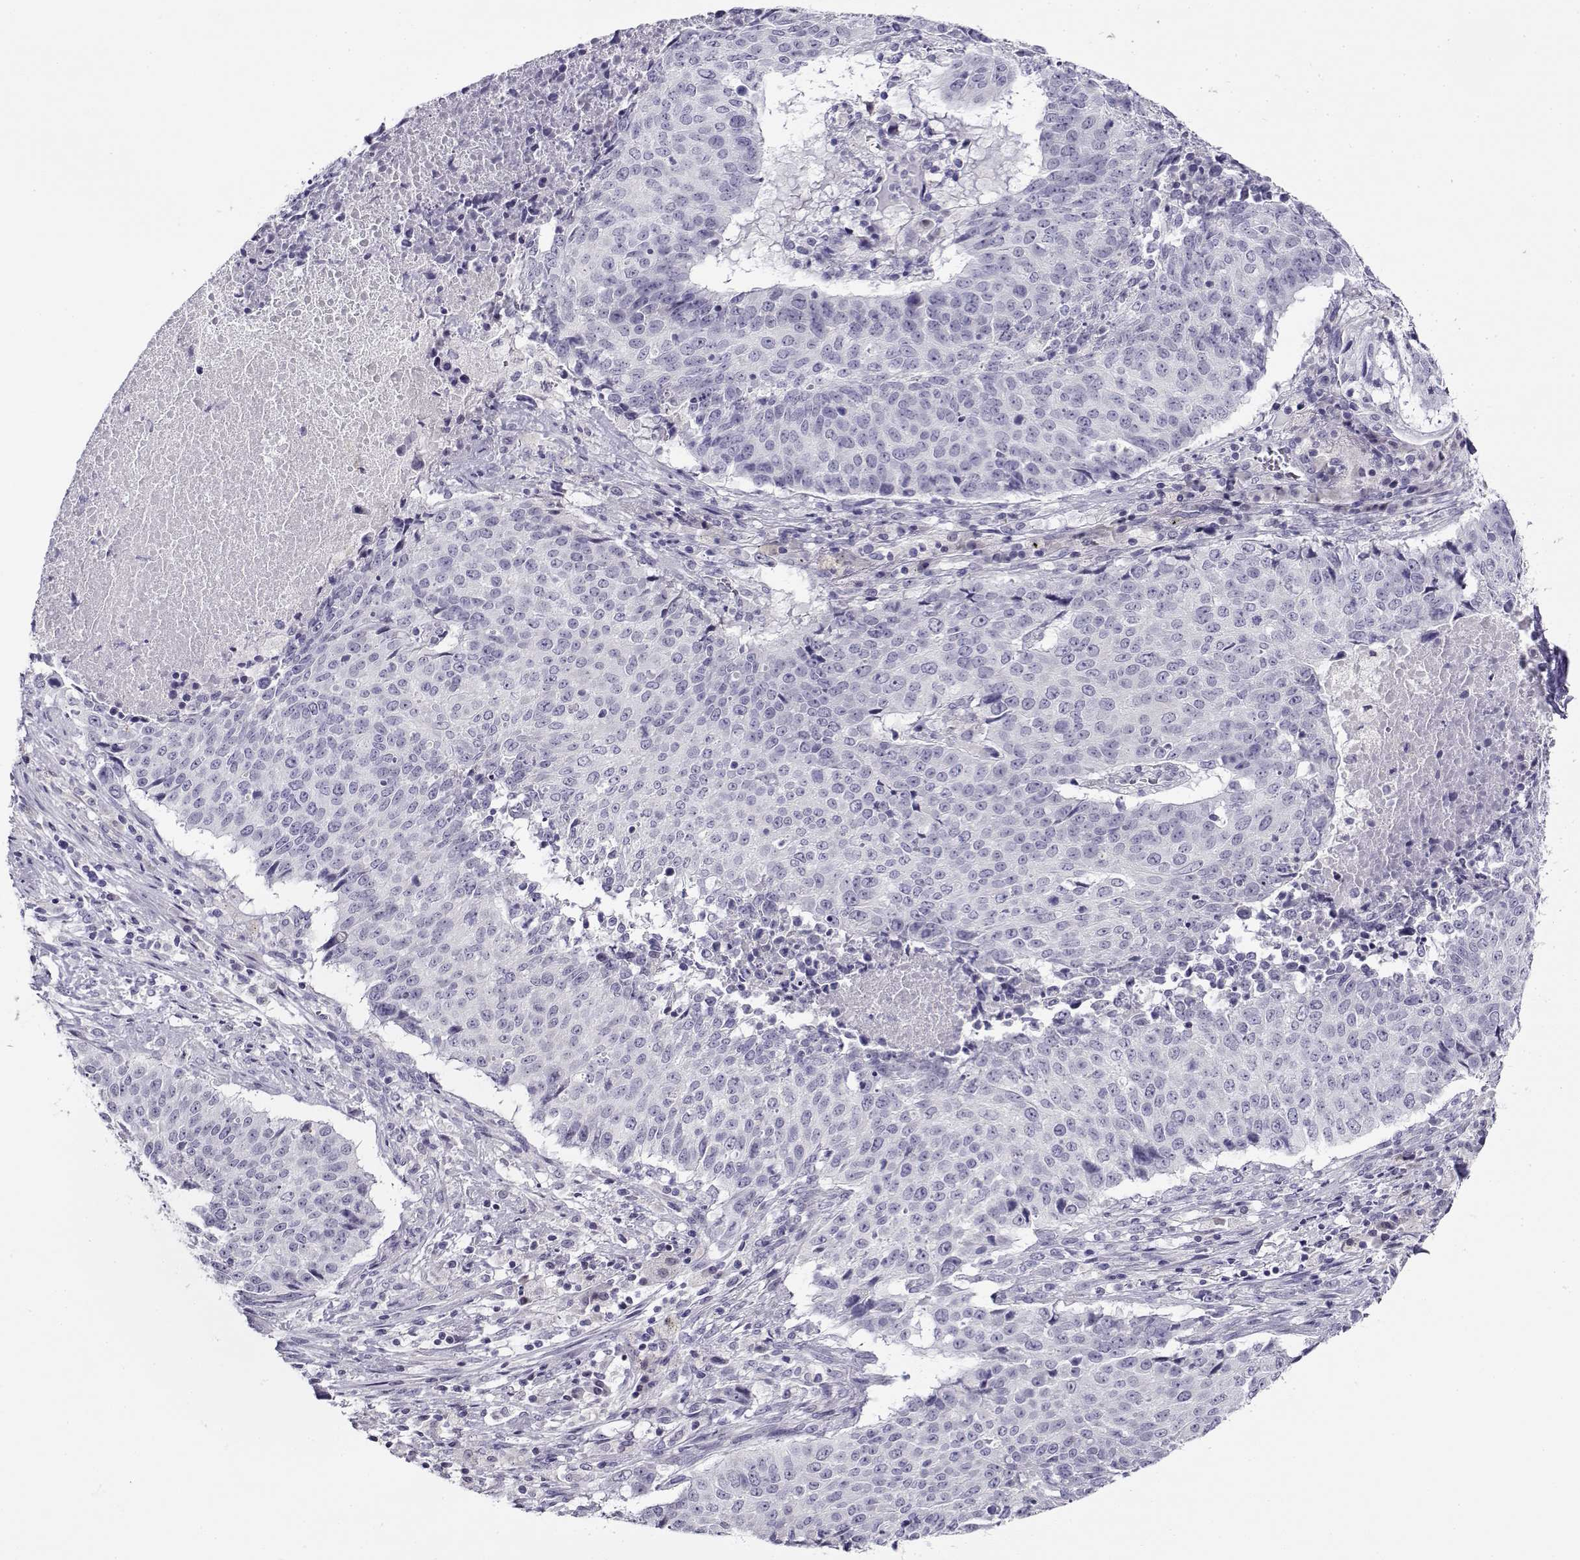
{"staining": {"intensity": "negative", "quantity": "none", "location": "none"}, "tissue": "lung cancer", "cell_type": "Tumor cells", "image_type": "cancer", "snomed": [{"axis": "morphology", "description": "Normal tissue, NOS"}, {"axis": "morphology", "description": "Squamous cell carcinoma, NOS"}, {"axis": "topography", "description": "Bronchus"}, {"axis": "topography", "description": "Lung"}], "caption": "IHC micrograph of neoplastic tissue: human lung cancer (squamous cell carcinoma) stained with DAB shows no significant protein staining in tumor cells.", "gene": "FEZF1", "patient": {"sex": "male", "age": 64}}